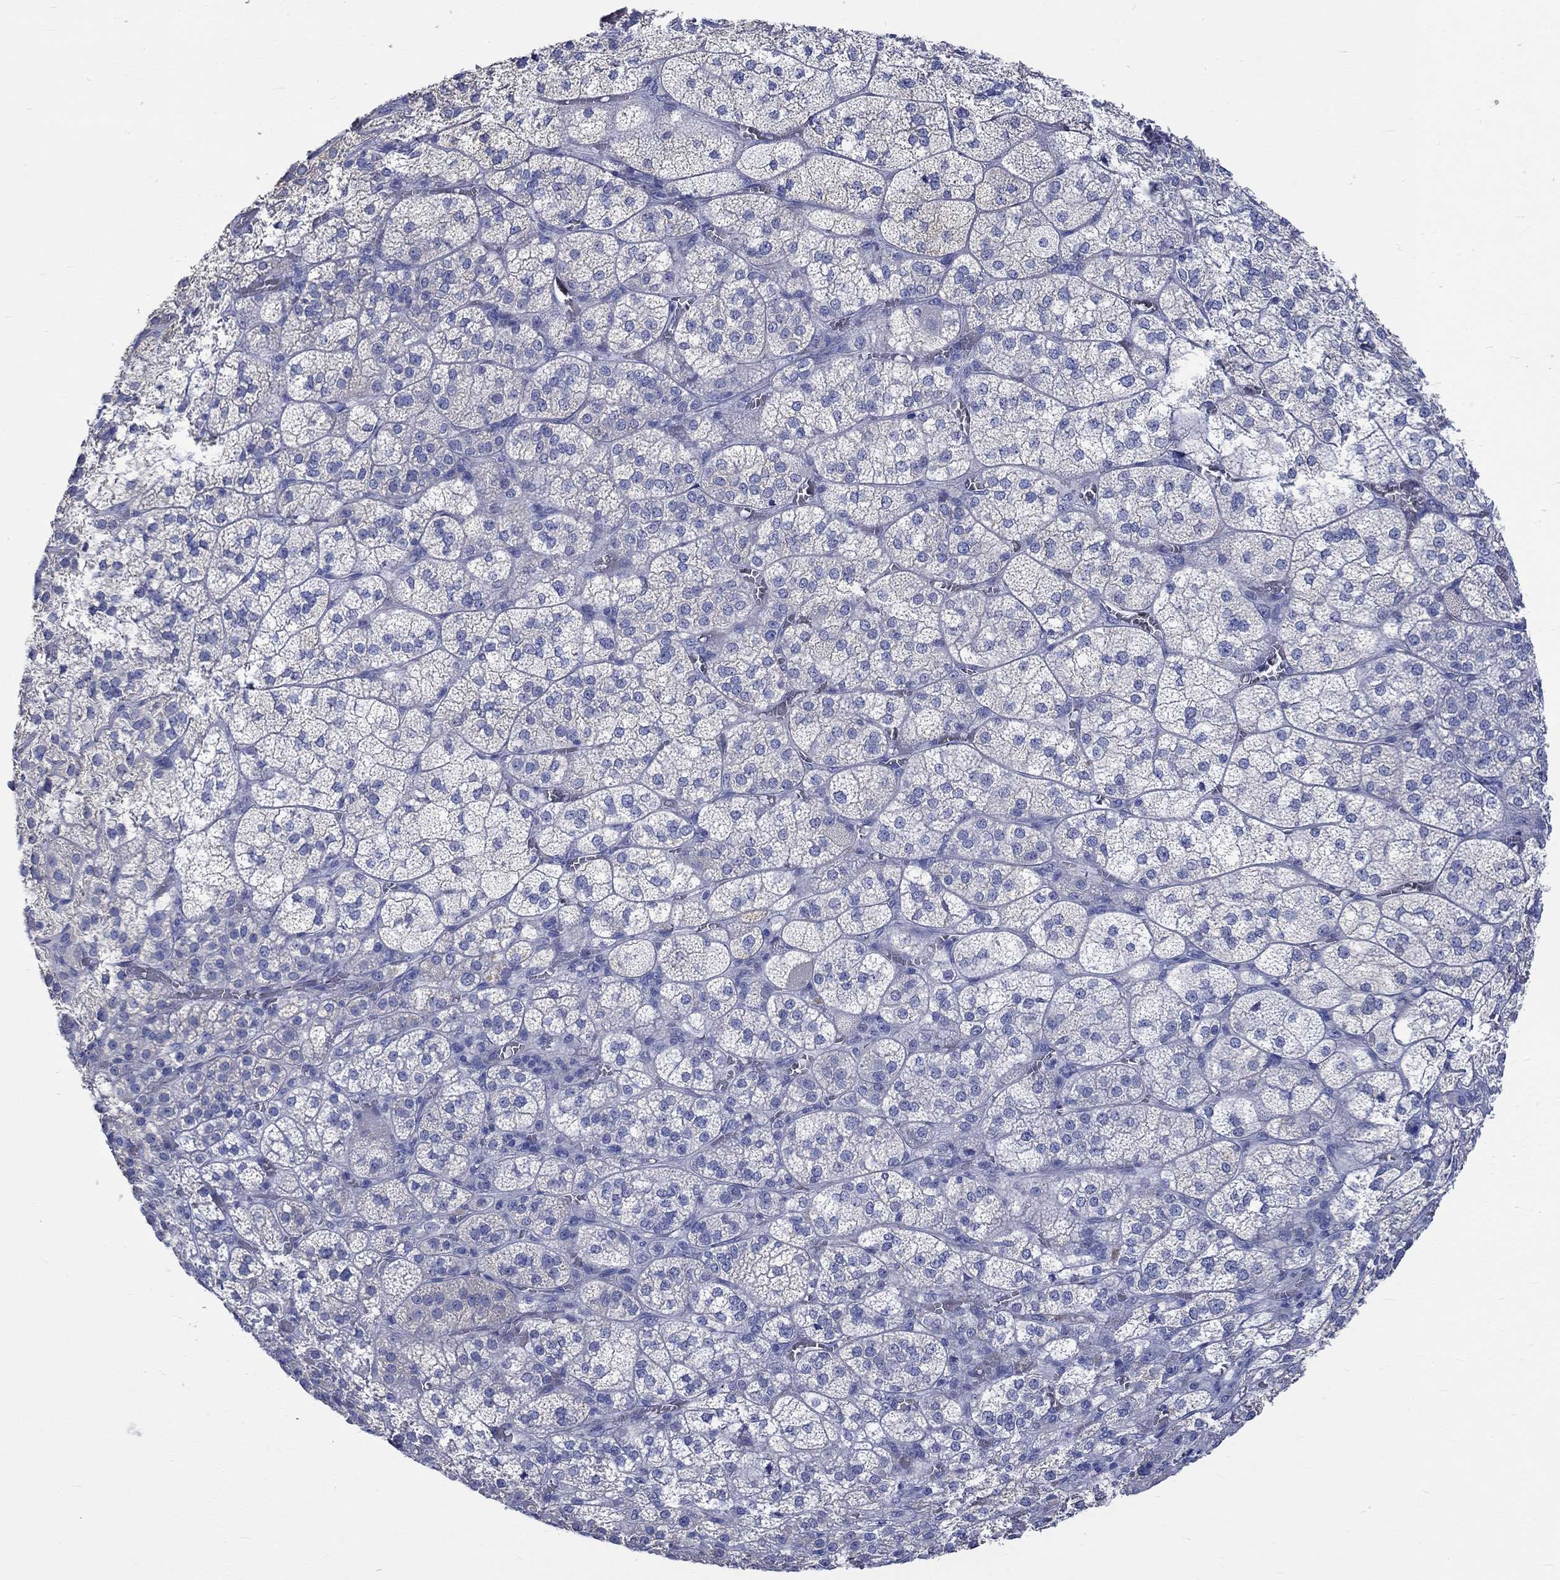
{"staining": {"intensity": "negative", "quantity": "none", "location": "none"}, "tissue": "adrenal gland", "cell_type": "Glandular cells", "image_type": "normal", "snomed": [{"axis": "morphology", "description": "Normal tissue, NOS"}, {"axis": "topography", "description": "Adrenal gland"}], "caption": "Immunohistochemistry (IHC) micrograph of unremarkable adrenal gland: human adrenal gland stained with DAB displays no significant protein positivity in glandular cells.", "gene": "KCNA1", "patient": {"sex": "female", "age": 60}}